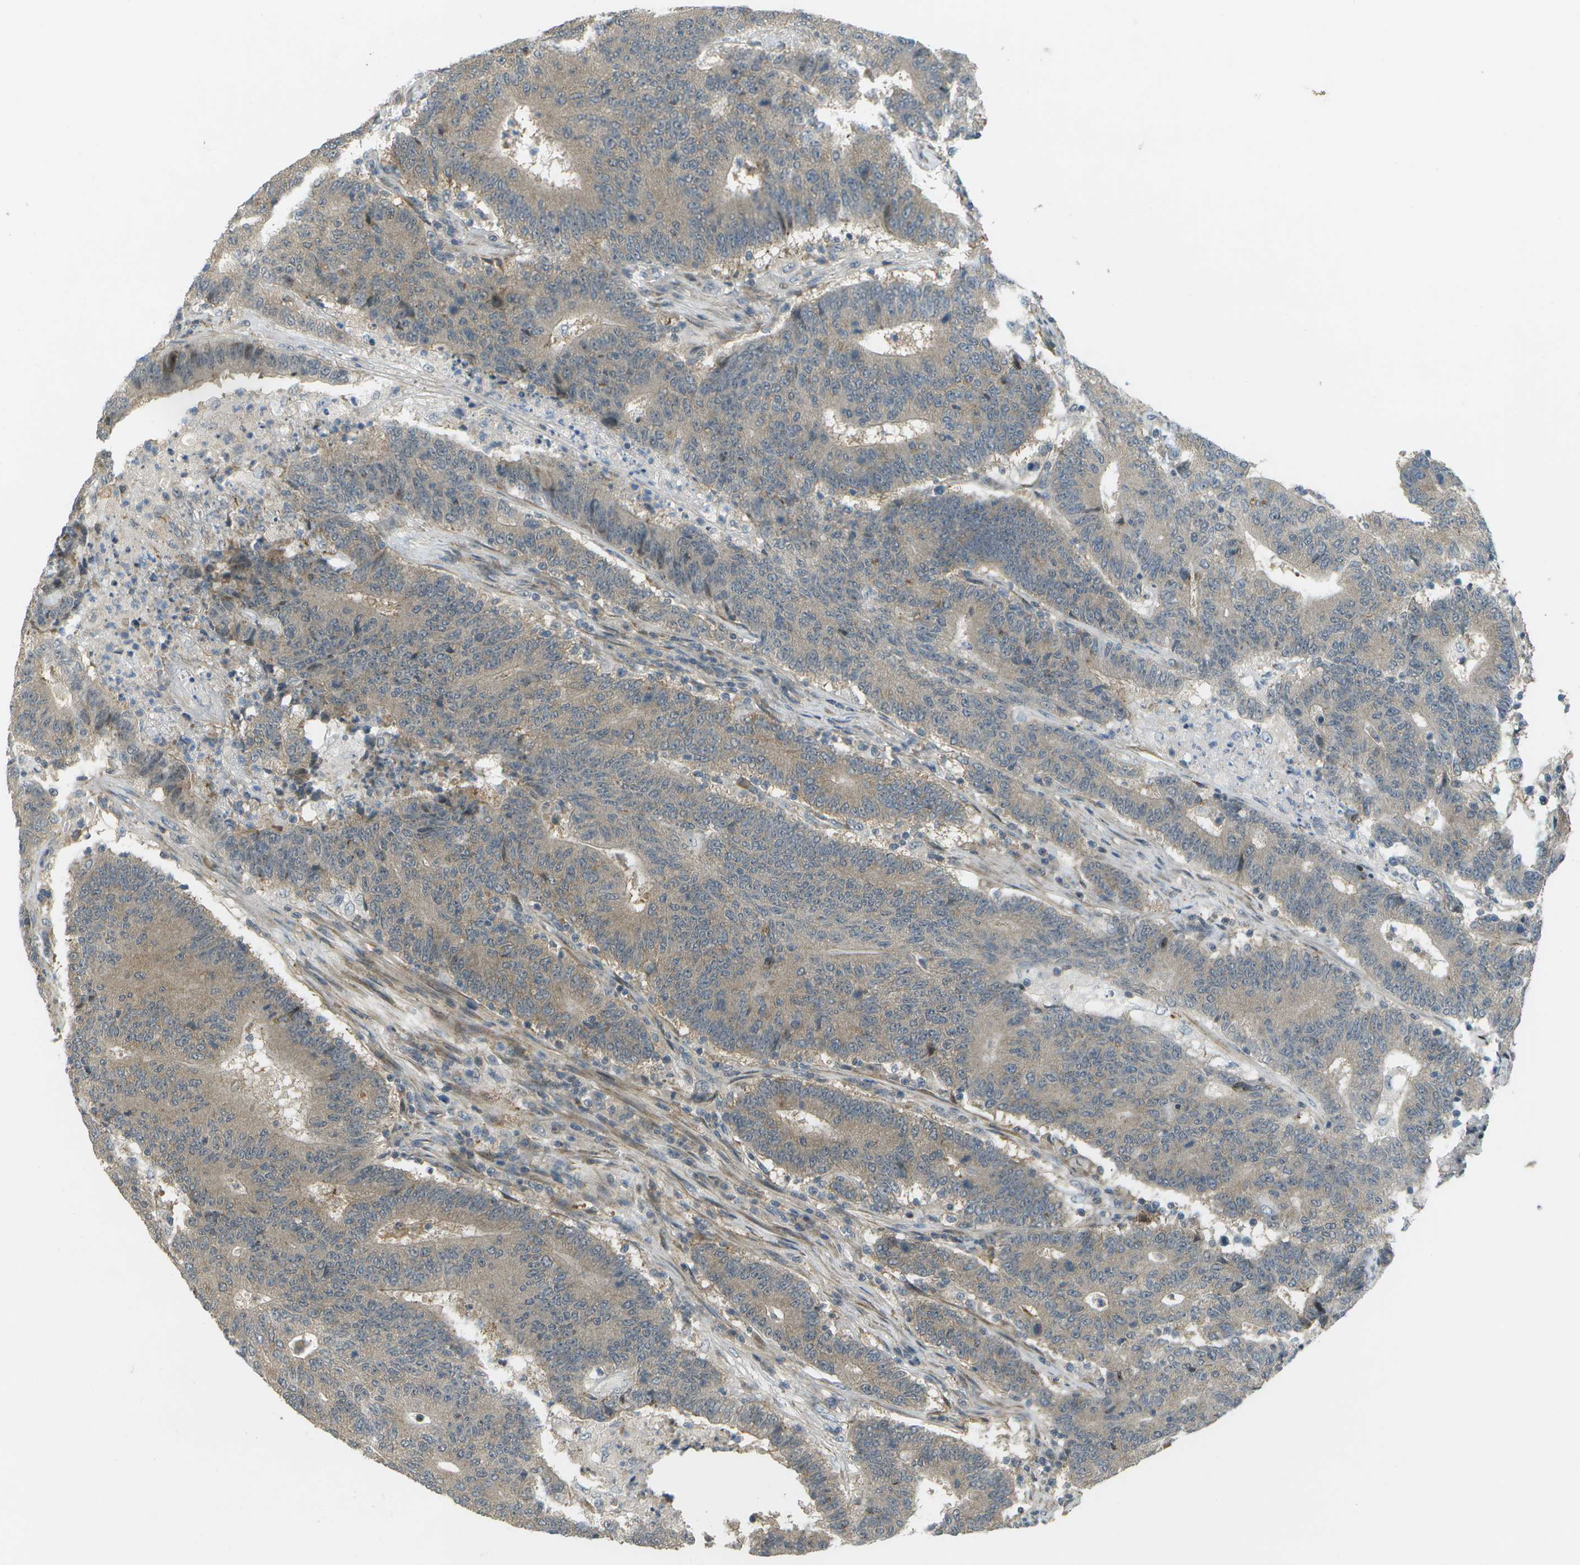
{"staining": {"intensity": "weak", "quantity": ">75%", "location": "cytoplasmic/membranous"}, "tissue": "colorectal cancer", "cell_type": "Tumor cells", "image_type": "cancer", "snomed": [{"axis": "morphology", "description": "Normal tissue, NOS"}, {"axis": "morphology", "description": "Adenocarcinoma, NOS"}, {"axis": "topography", "description": "Colon"}], "caption": "Colorectal cancer (adenocarcinoma) stained with DAB (3,3'-diaminobenzidine) immunohistochemistry shows low levels of weak cytoplasmic/membranous positivity in about >75% of tumor cells.", "gene": "WNK2", "patient": {"sex": "female", "age": 75}}